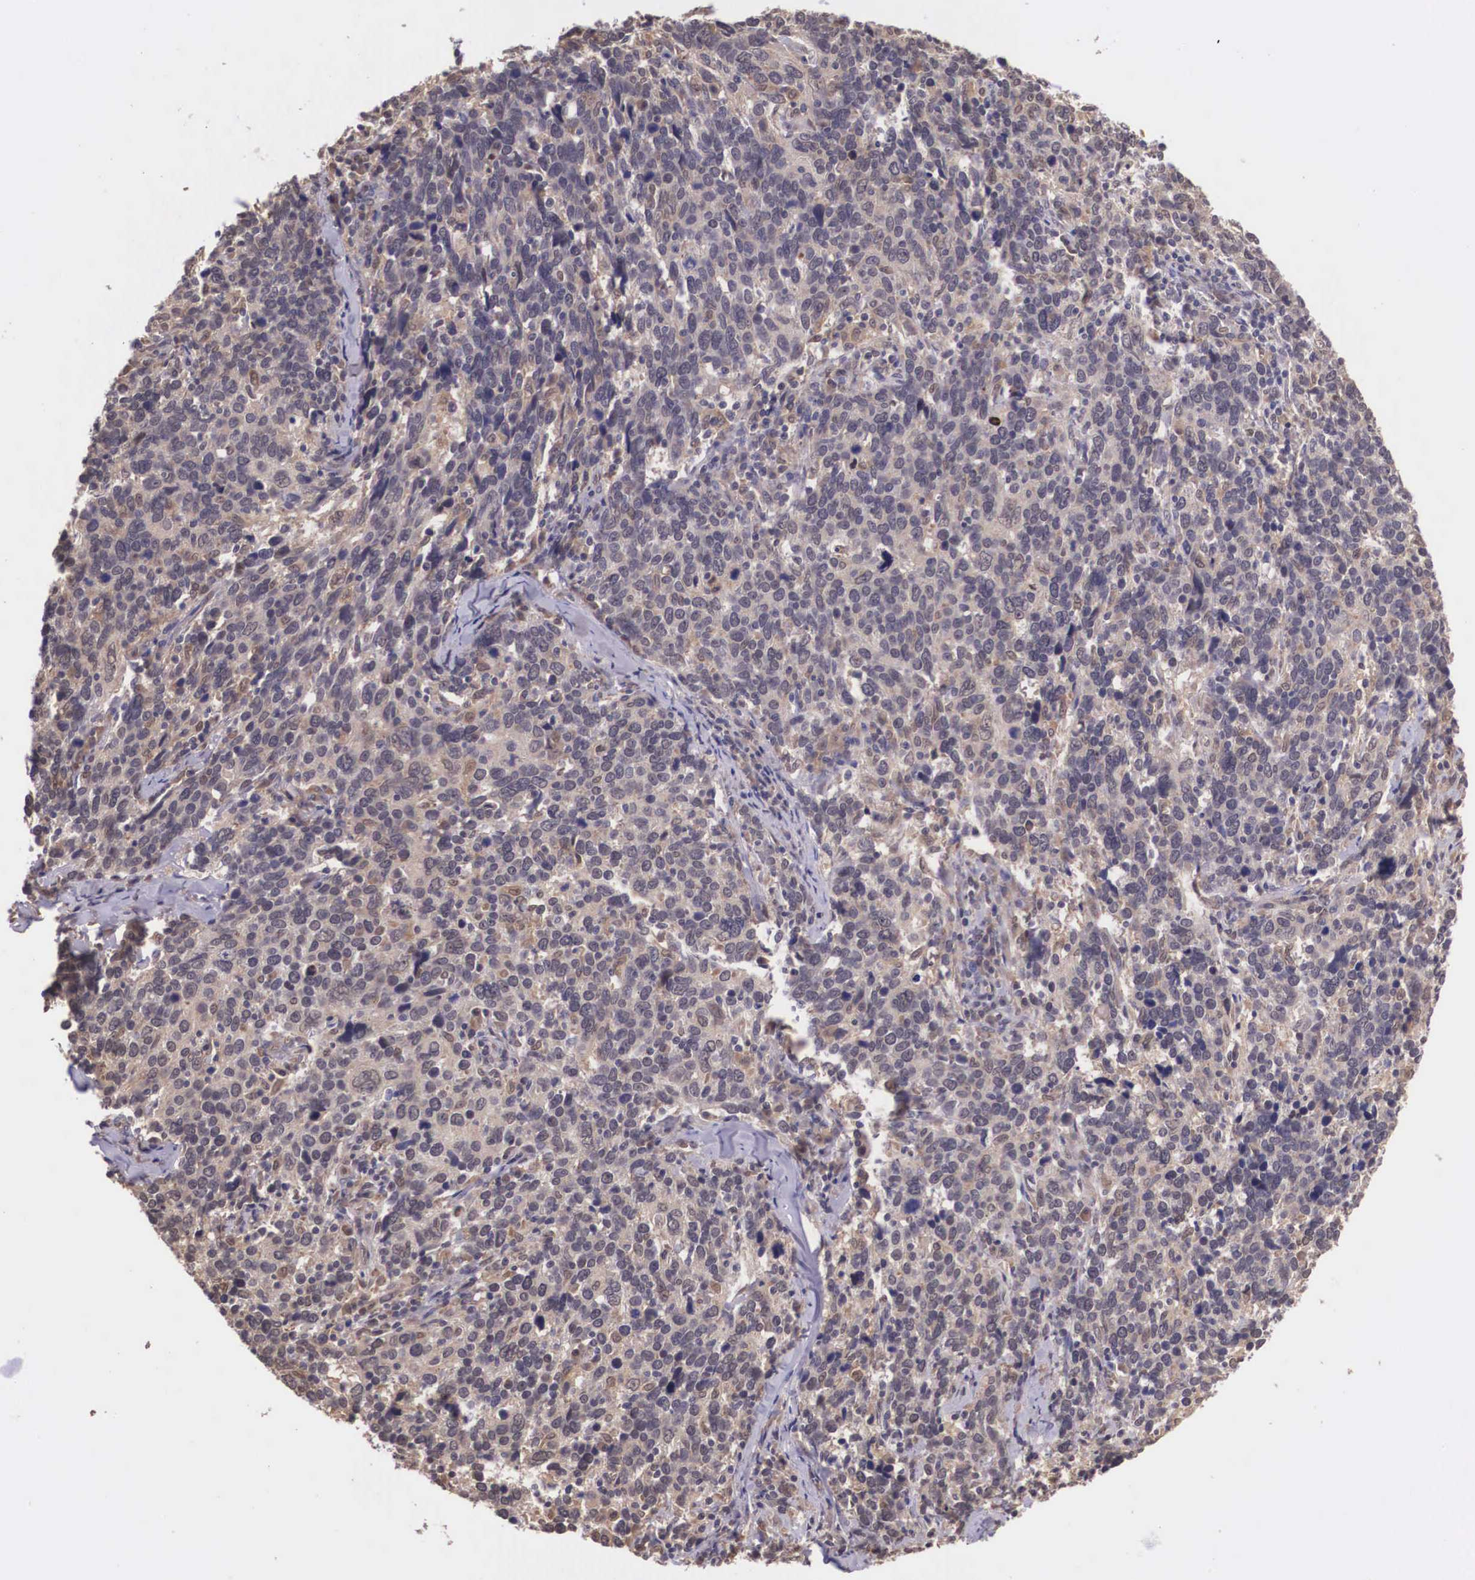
{"staining": {"intensity": "weak", "quantity": ">75%", "location": "cytoplasmic/membranous"}, "tissue": "cervical cancer", "cell_type": "Tumor cells", "image_type": "cancer", "snomed": [{"axis": "morphology", "description": "Squamous cell carcinoma, NOS"}, {"axis": "topography", "description": "Cervix"}], "caption": "DAB (3,3'-diaminobenzidine) immunohistochemical staining of cervical cancer (squamous cell carcinoma) displays weak cytoplasmic/membranous protein expression in approximately >75% of tumor cells.", "gene": "VASH1", "patient": {"sex": "female", "age": 41}}